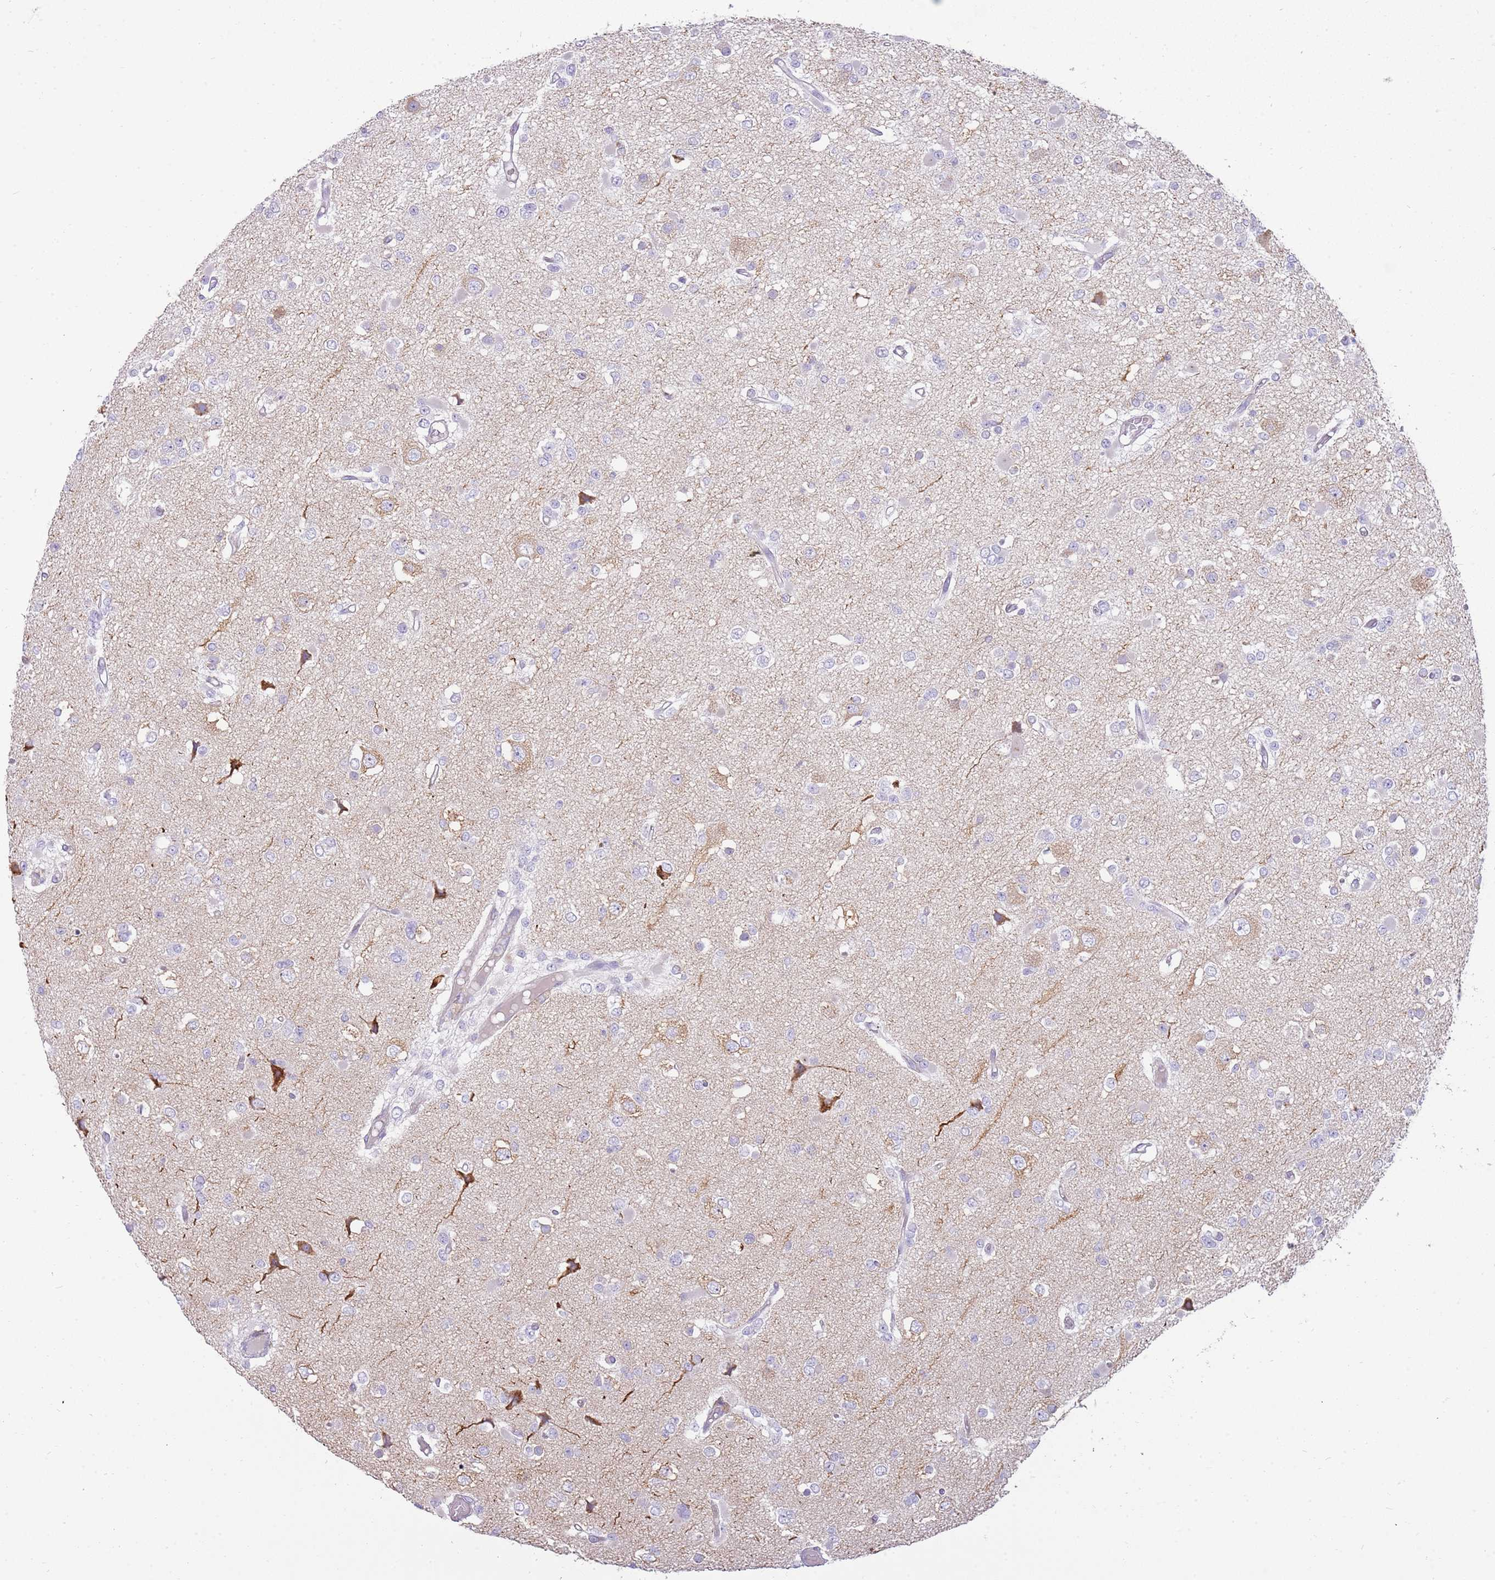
{"staining": {"intensity": "negative", "quantity": "none", "location": "none"}, "tissue": "glioma", "cell_type": "Tumor cells", "image_type": "cancer", "snomed": [{"axis": "morphology", "description": "Glioma, malignant, Low grade"}, {"axis": "topography", "description": "Brain"}], "caption": "There is no significant staining in tumor cells of malignant glioma (low-grade).", "gene": "DIPK1C", "patient": {"sex": "female", "age": 22}}